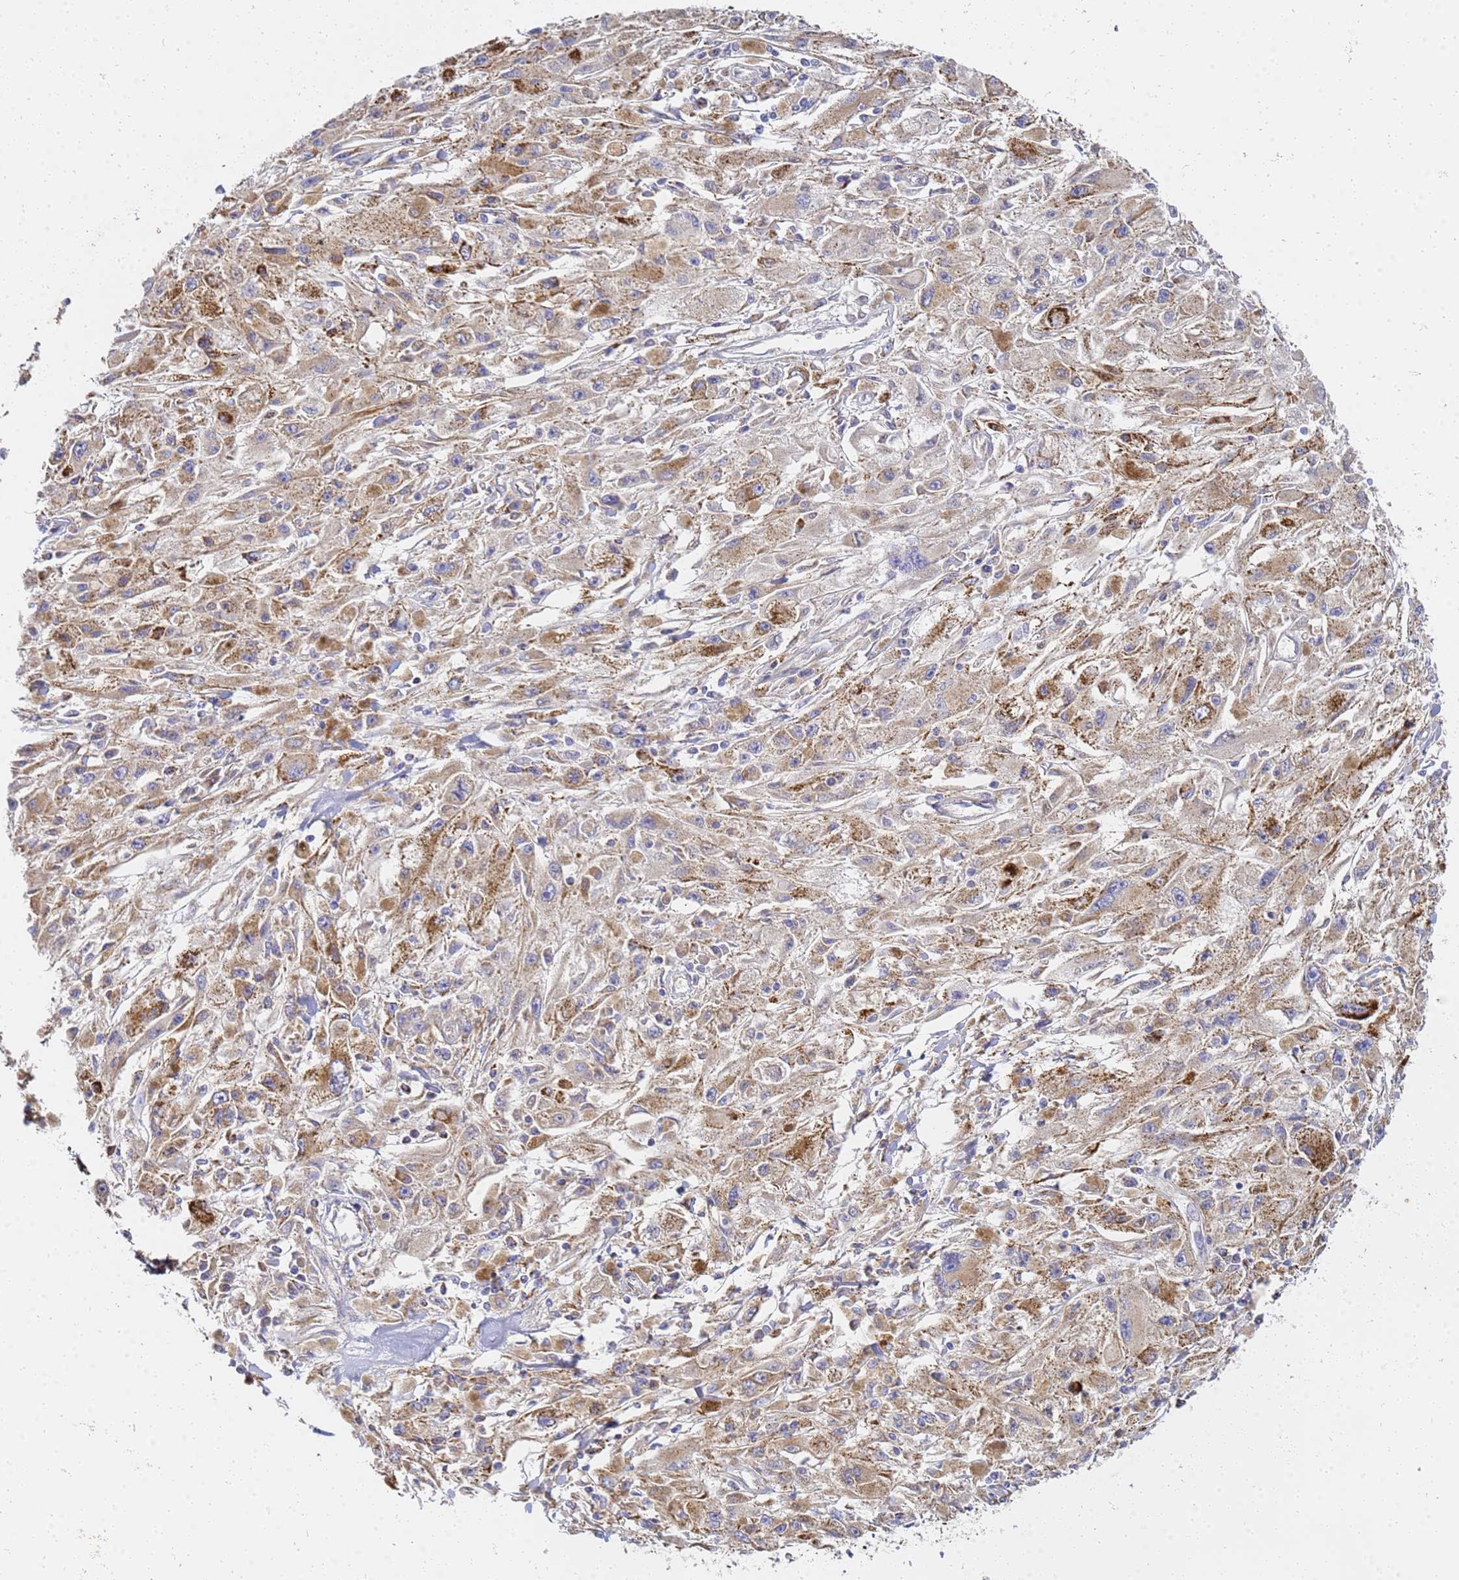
{"staining": {"intensity": "moderate", "quantity": ">75%", "location": "cytoplasmic/membranous"}, "tissue": "melanoma", "cell_type": "Tumor cells", "image_type": "cancer", "snomed": [{"axis": "morphology", "description": "Malignant melanoma, Metastatic site"}, {"axis": "topography", "description": "Skin"}], "caption": "This micrograph exhibits immunohistochemistry staining of melanoma, with medium moderate cytoplasmic/membranous expression in approximately >75% of tumor cells.", "gene": "CNIH4", "patient": {"sex": "male", "age": 53}}